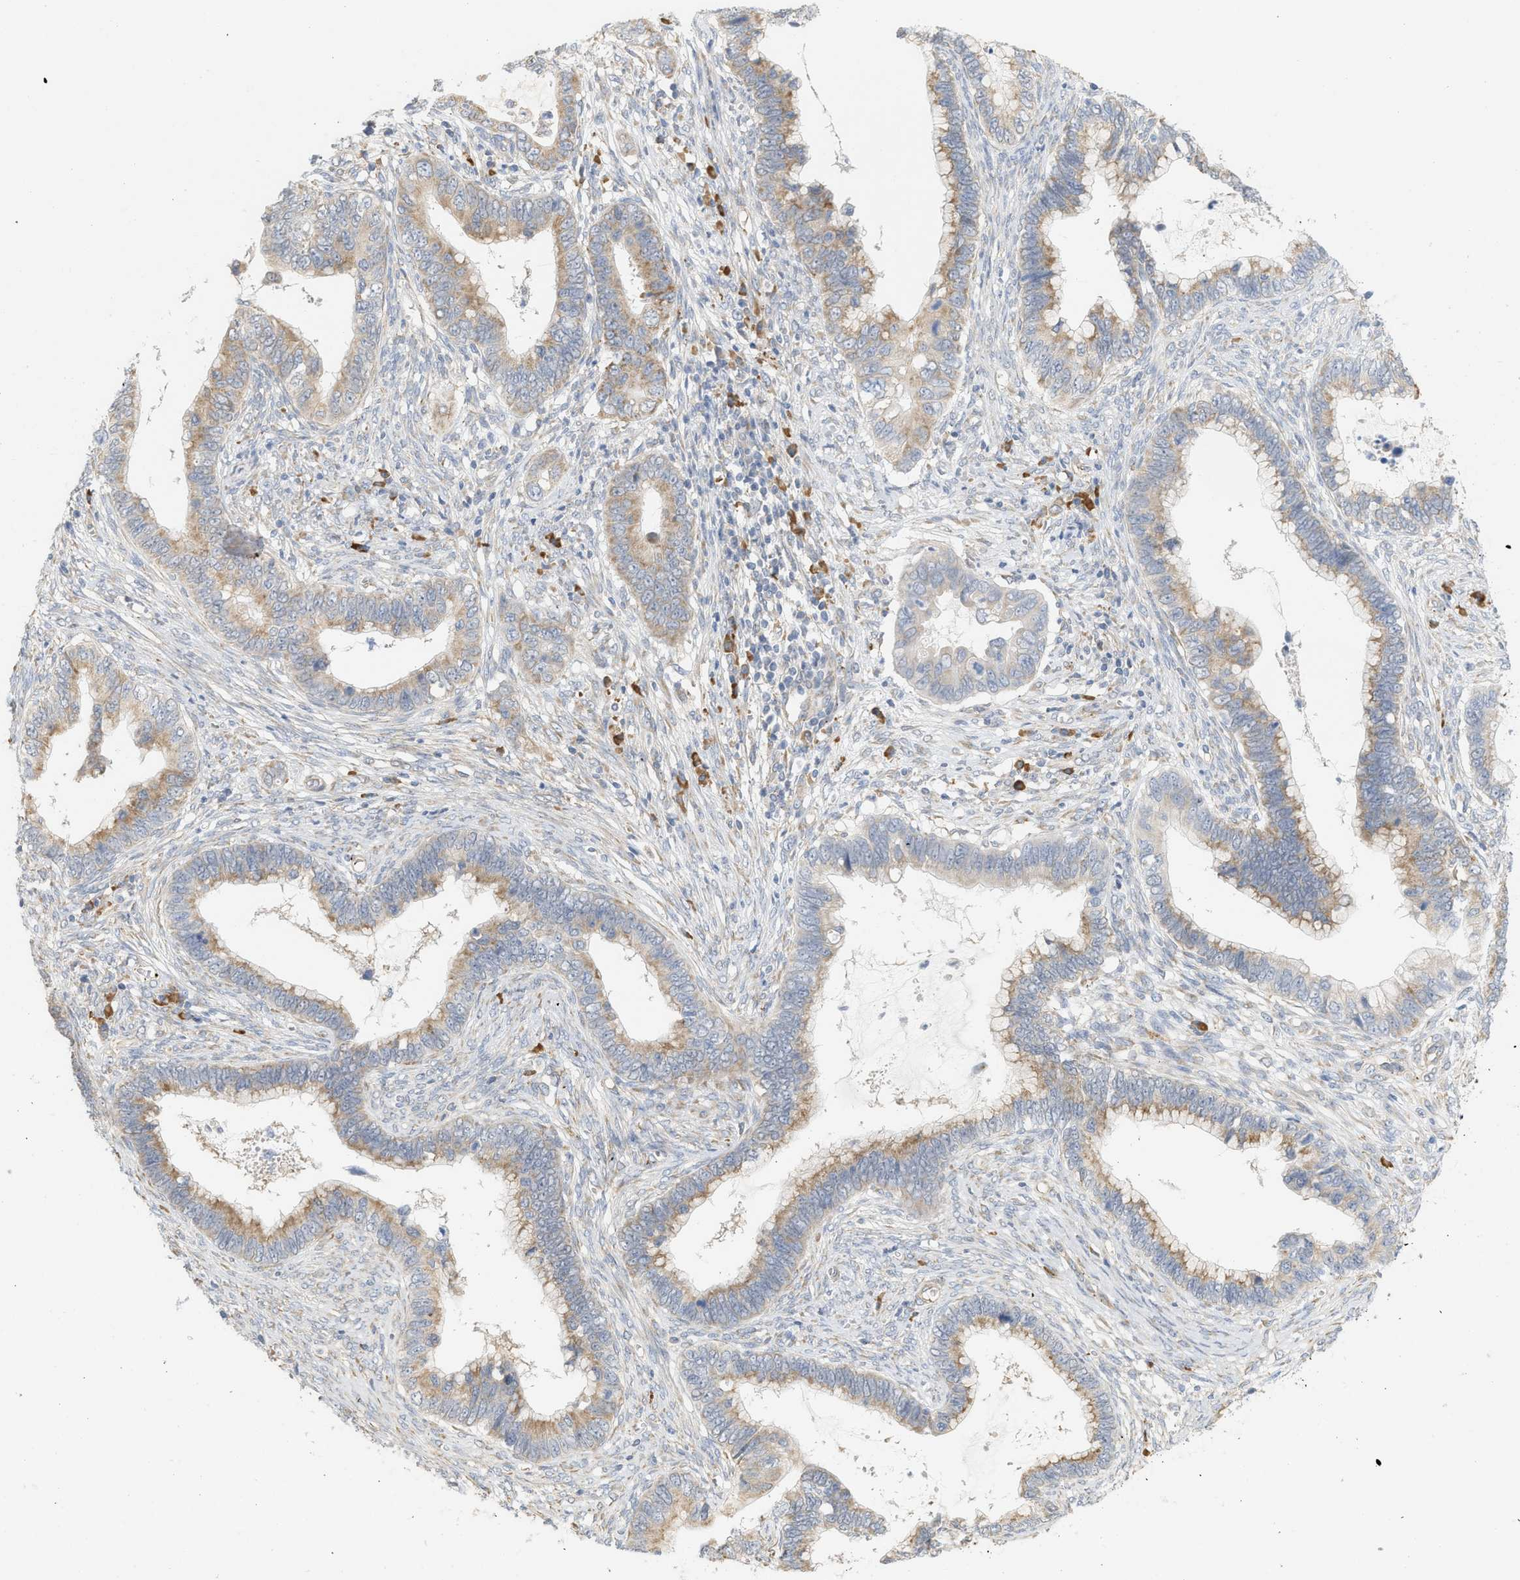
{"staining": {"intensity": "moderate", "quantity": ">75%", "location": "cytoplasmic/membranous"}, "tissue": "cervical cancer", "cell_type": "Tumor cells", "image_type": "cancer", "snomed": [{"axis": "morphology", "description": "Adenocarcinoma, NOS"}, {"axis": "topography", "description": "Cervix"}], "caption": "Protein expression analysis of human cervical cancer (adenocarcinoma) reveals moderate cytoplasmic/membranous positivity in approximately >75% of tumor cells.", "gene": "SVOP", "patient": {"sex": "female", "age": 44}}